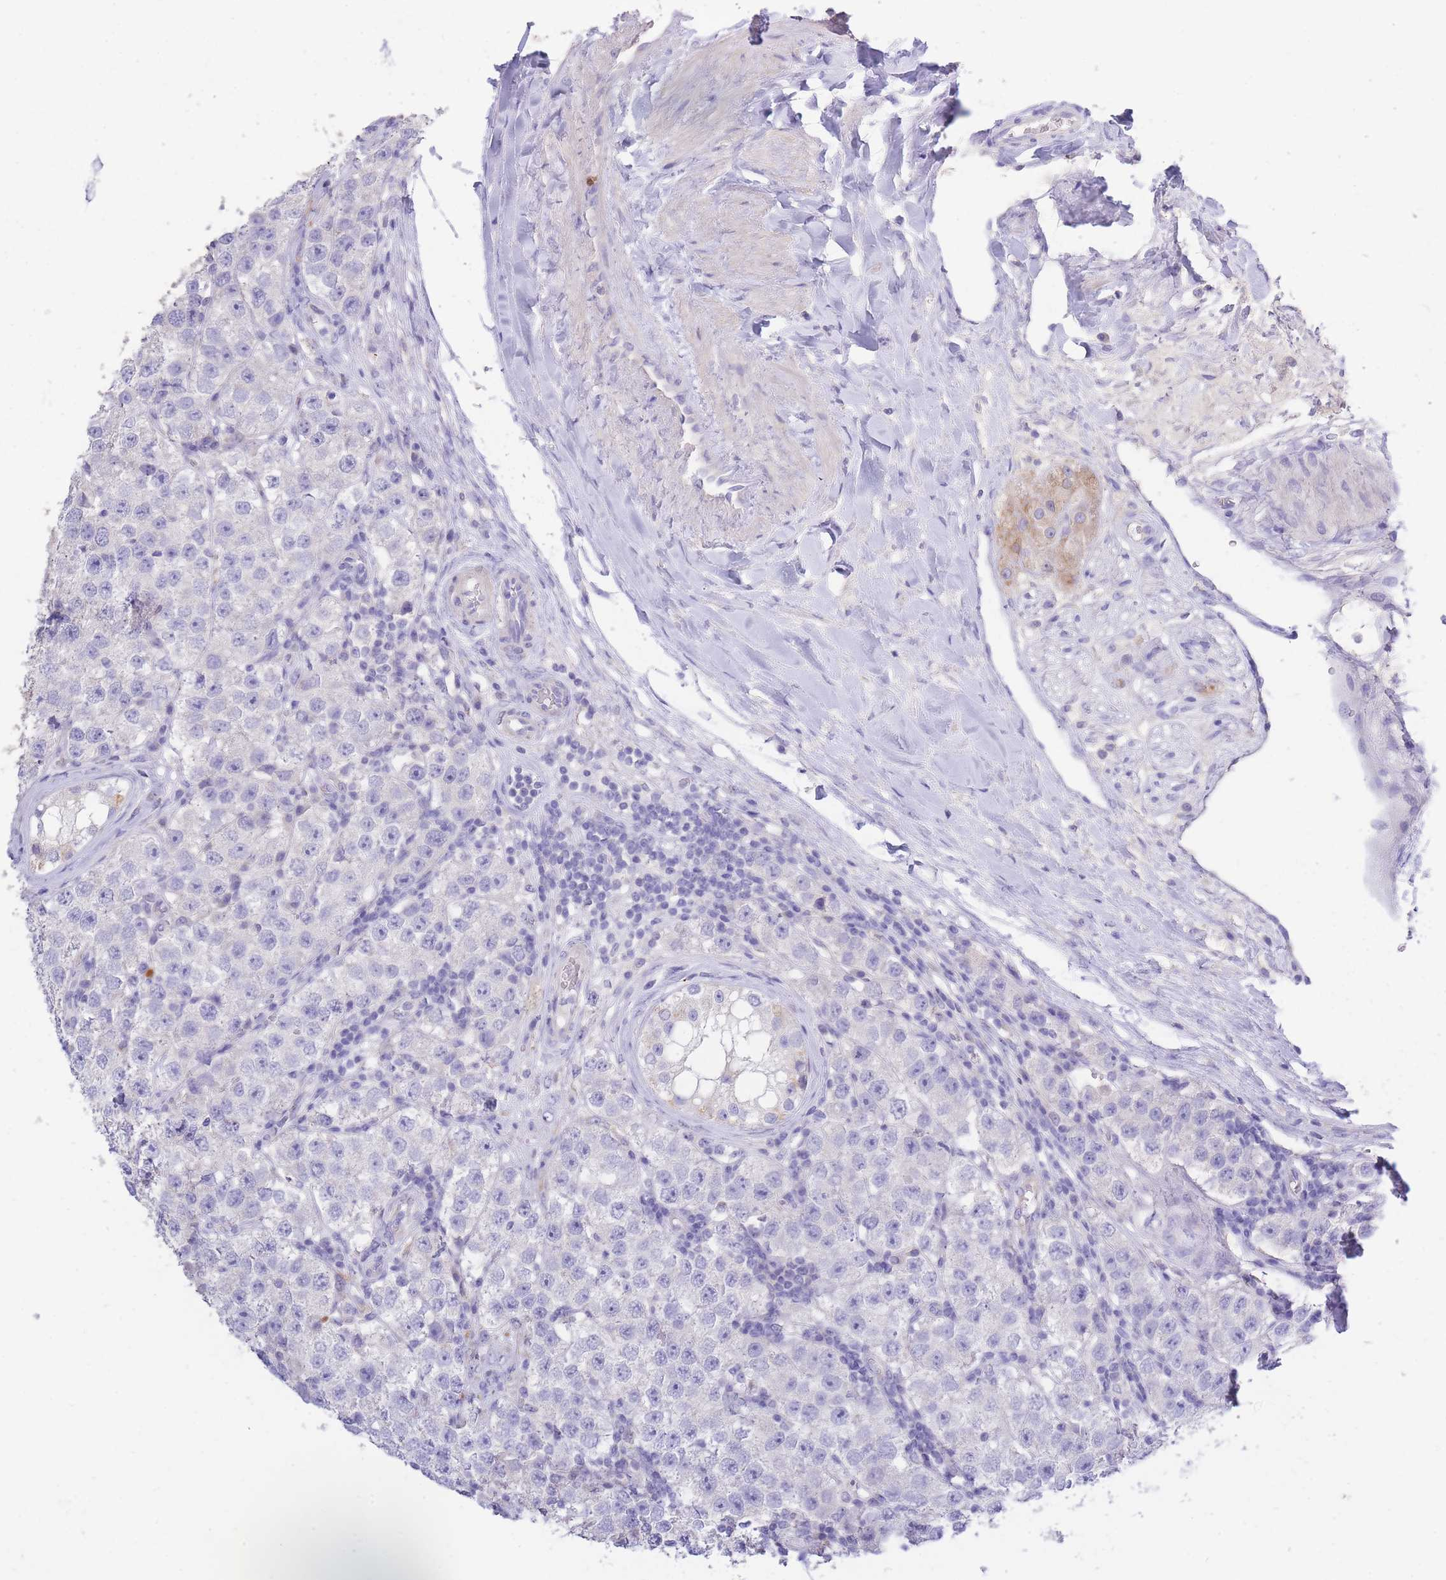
{"staining": {"intensity": "negative", "quantity": "none", "location": "none"}, "tissue": "testis cancer", "cell_type": "Tumor cells", "image_type": "cancer", "snomed": [{"axis": "morphology", "description": "Seminoma, NOS"}, {"axis": "topography", "description": "Testis"}], "caption": "Immunohistochemistry photomicrograph of human testis seminoma stained for a protein (brown), which shows no positivity in tumor cells. (Immunohistochemistry, brightfield microscopy, high magnification).", "gene": "CENPM", "patient": {"sex": "male", "age": 34}}